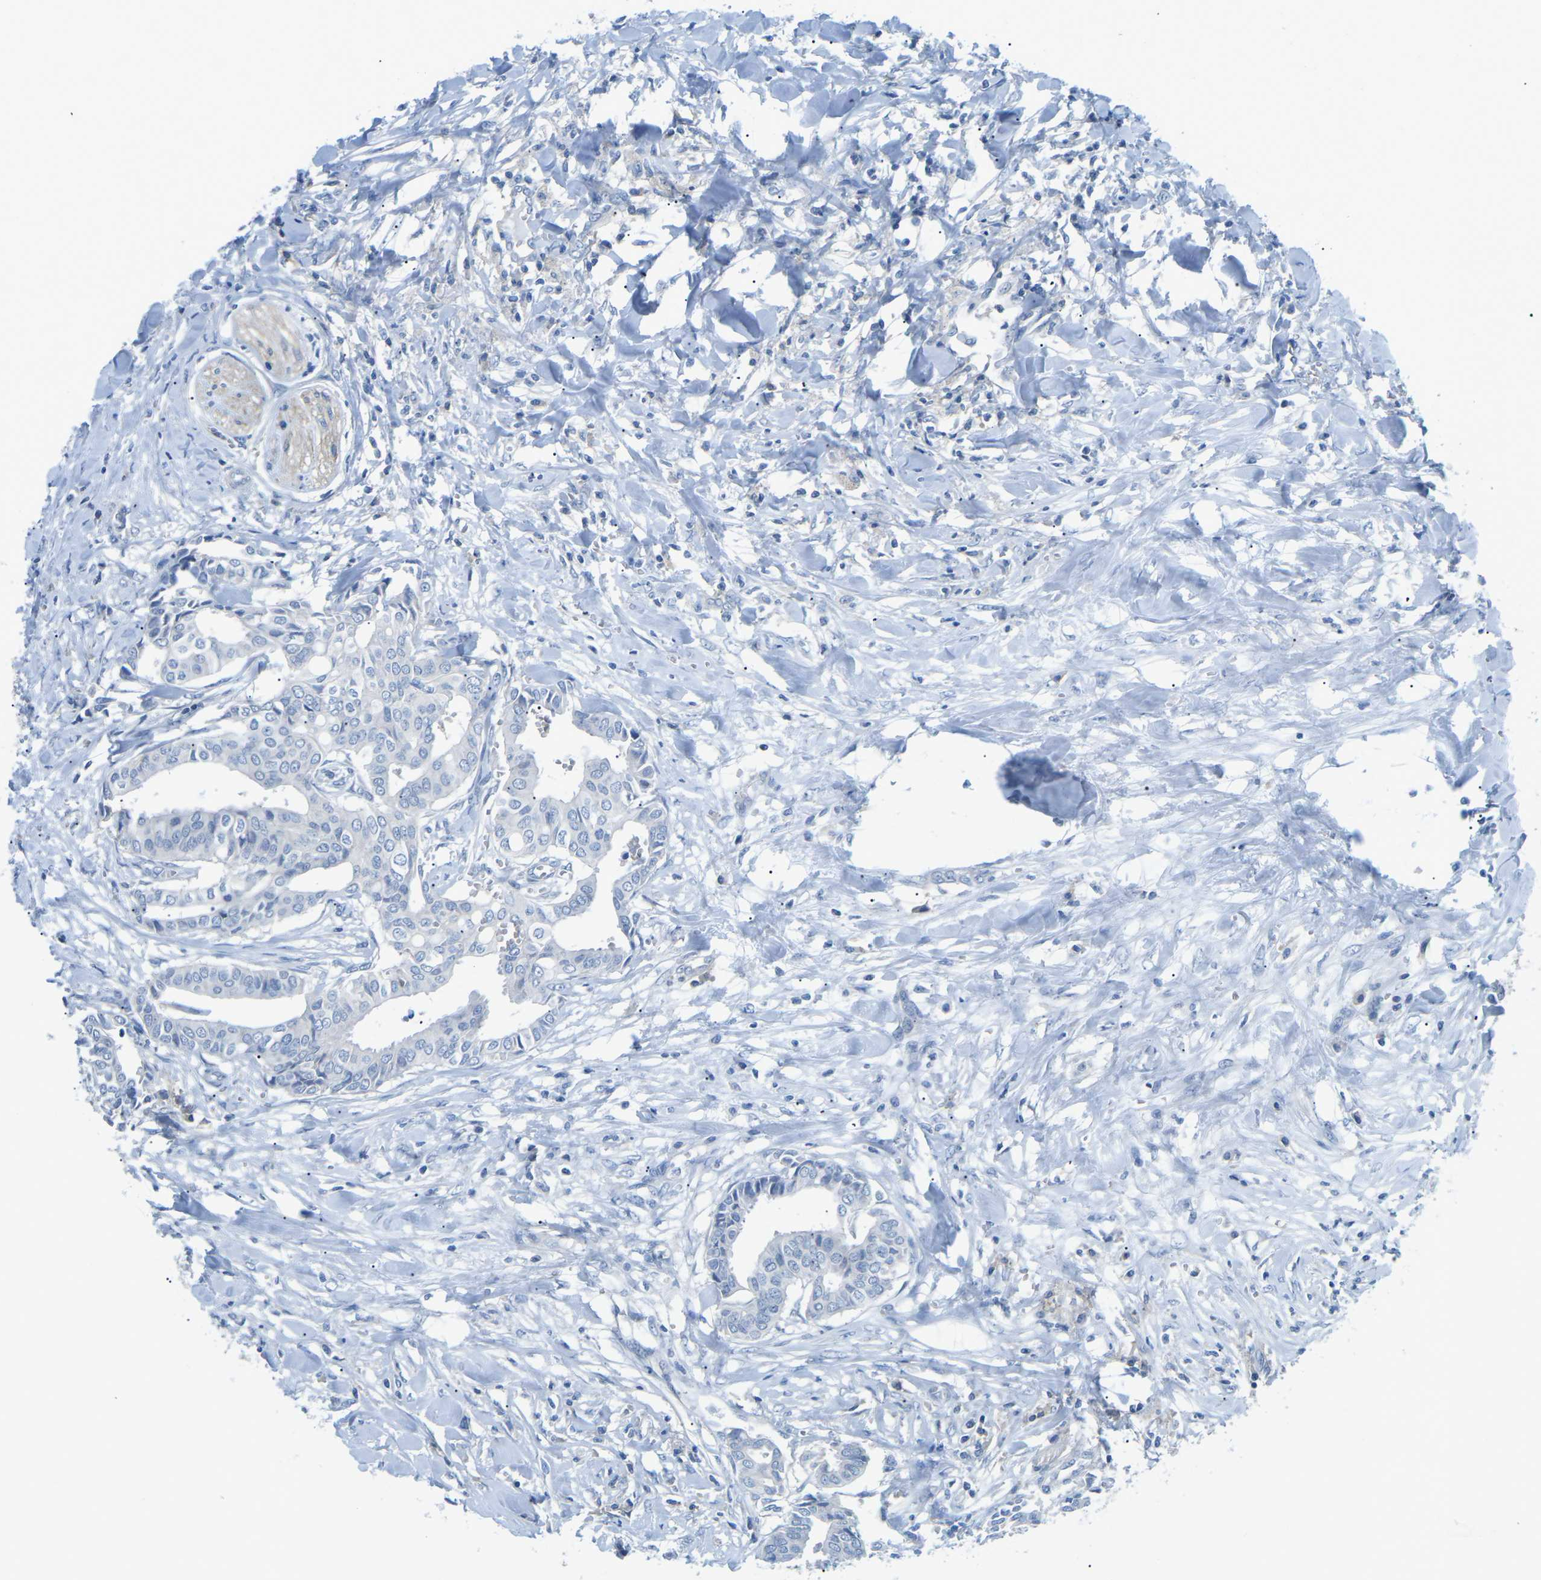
{"staining": {"intensity": "negative", "quantity": "none", "location": "none"}, "tissue": "head and neck cancer", "cell_type": "Tumor cells", "image_type": "cancer", "snomed": [{"axis": "morphology", "description": "Adenocarcinoma, NOS"}, {"axis": "topography", "description": "Salivary gland"}, {"axis": "topography", "description": "Head-Neck"}], "caption": "Head and neck cancer was stained to show a protein in brown. There is no significant staining in tumor cells. (Stains: DAB (3,3'-diaminobenzidine) immunohistochemistry with hematoxylin counter stain, Microscopy: brightfield microscopy at high magnification).", "gene": "CD47", "patient": {"sex": "female", "age": 59}}